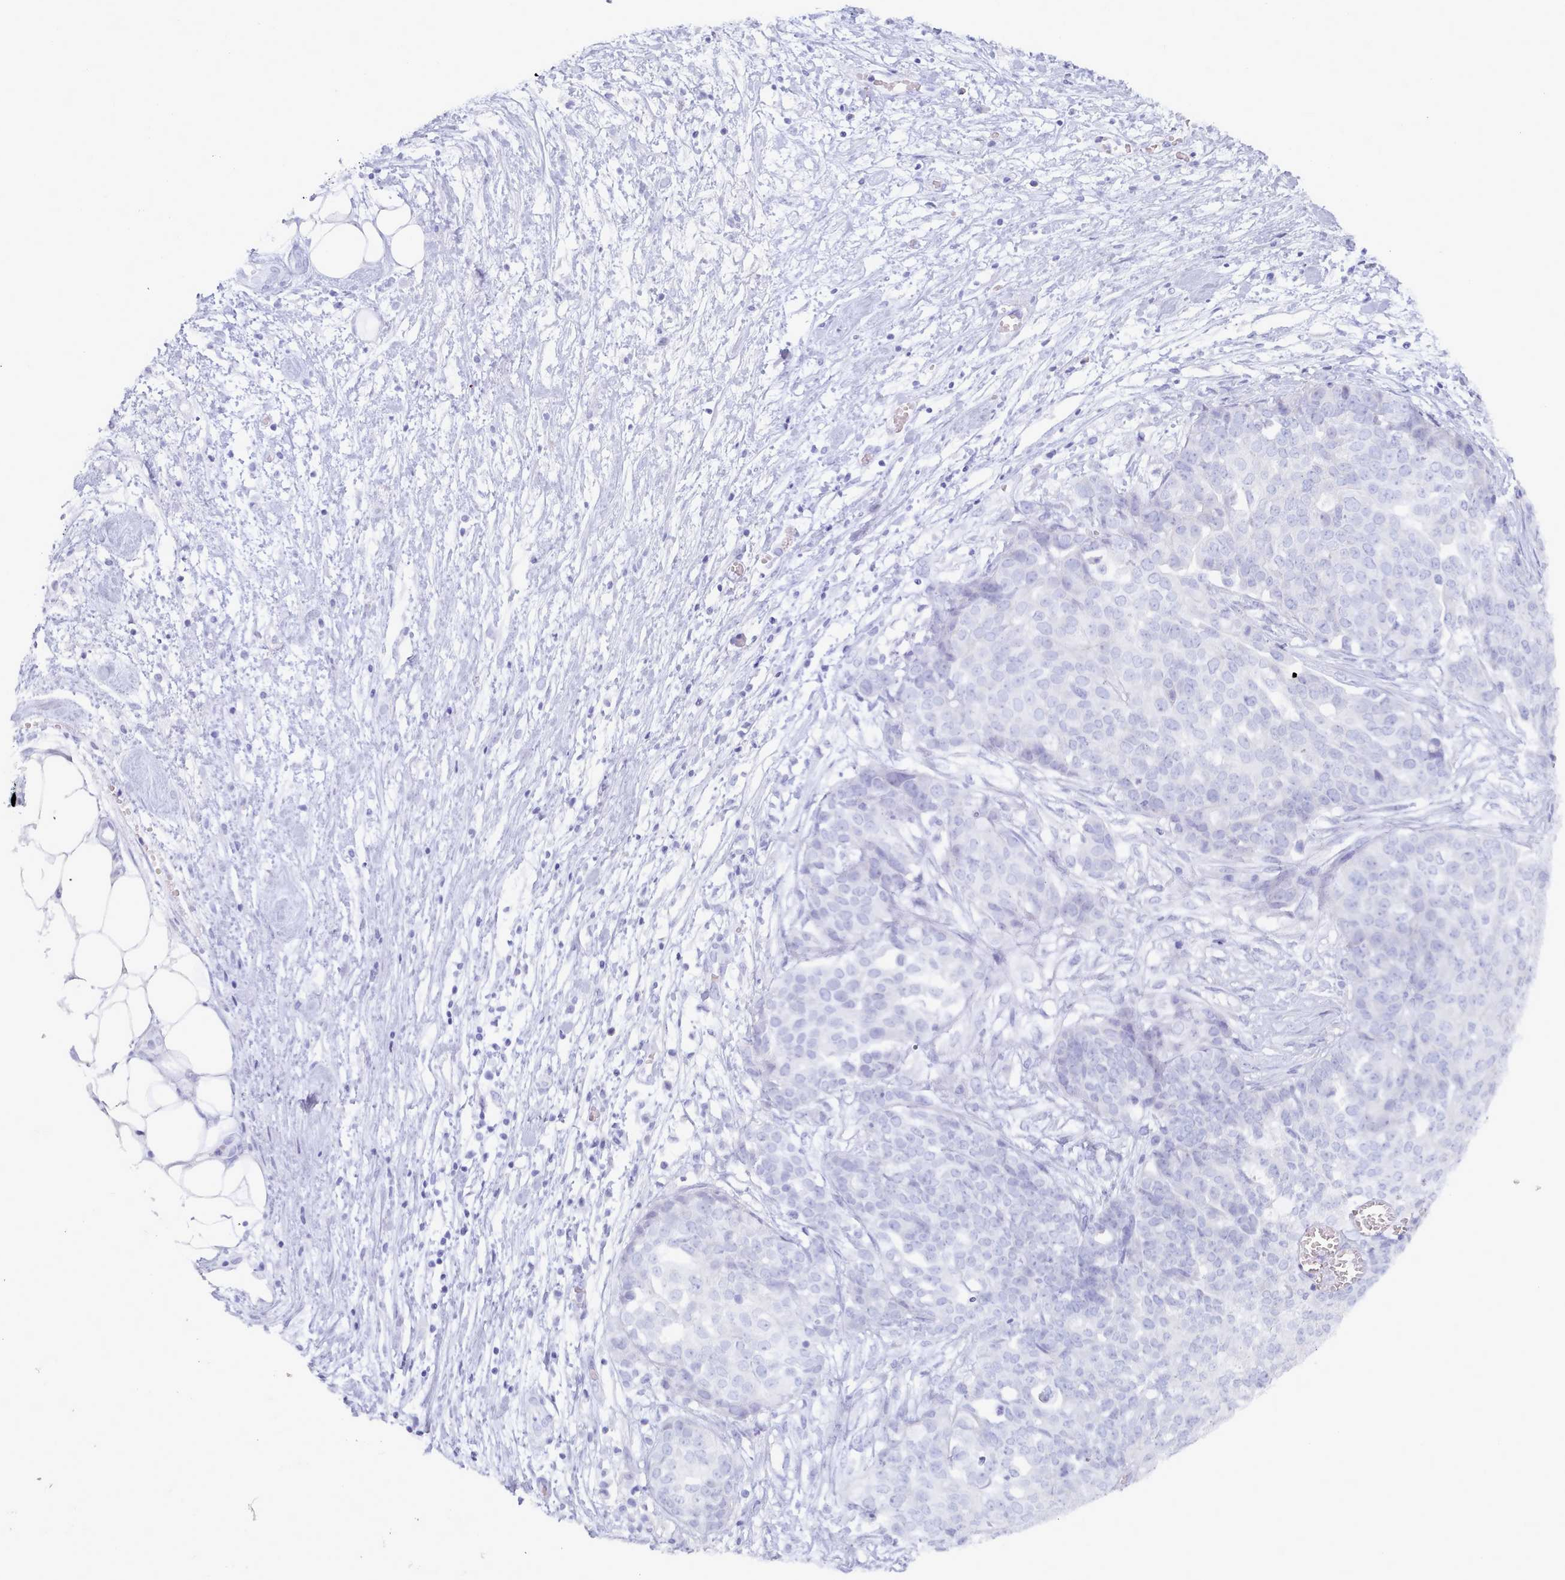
{"staining": {"intensity": "negative", "quantity": "none", "location": "none"}, "tissue": "ovarian cancer", "cell_type": "Tumor cells", "image_type": "cancer", "snomed": [{"axis": "morphology", "description": "Cystadenocarcinoma, serous, NOS"}, {"axis": "topography", "description": "Soft tissue"}, {"axis": "topography", "description": "Ovary"}], "caption": "IHC of ovarian cancer (serous cystadenocarcinoma) exhibits no positivity in tumor cells.", "gene": "TYW1B", "patient": {"sex": "female", "age": 57}}